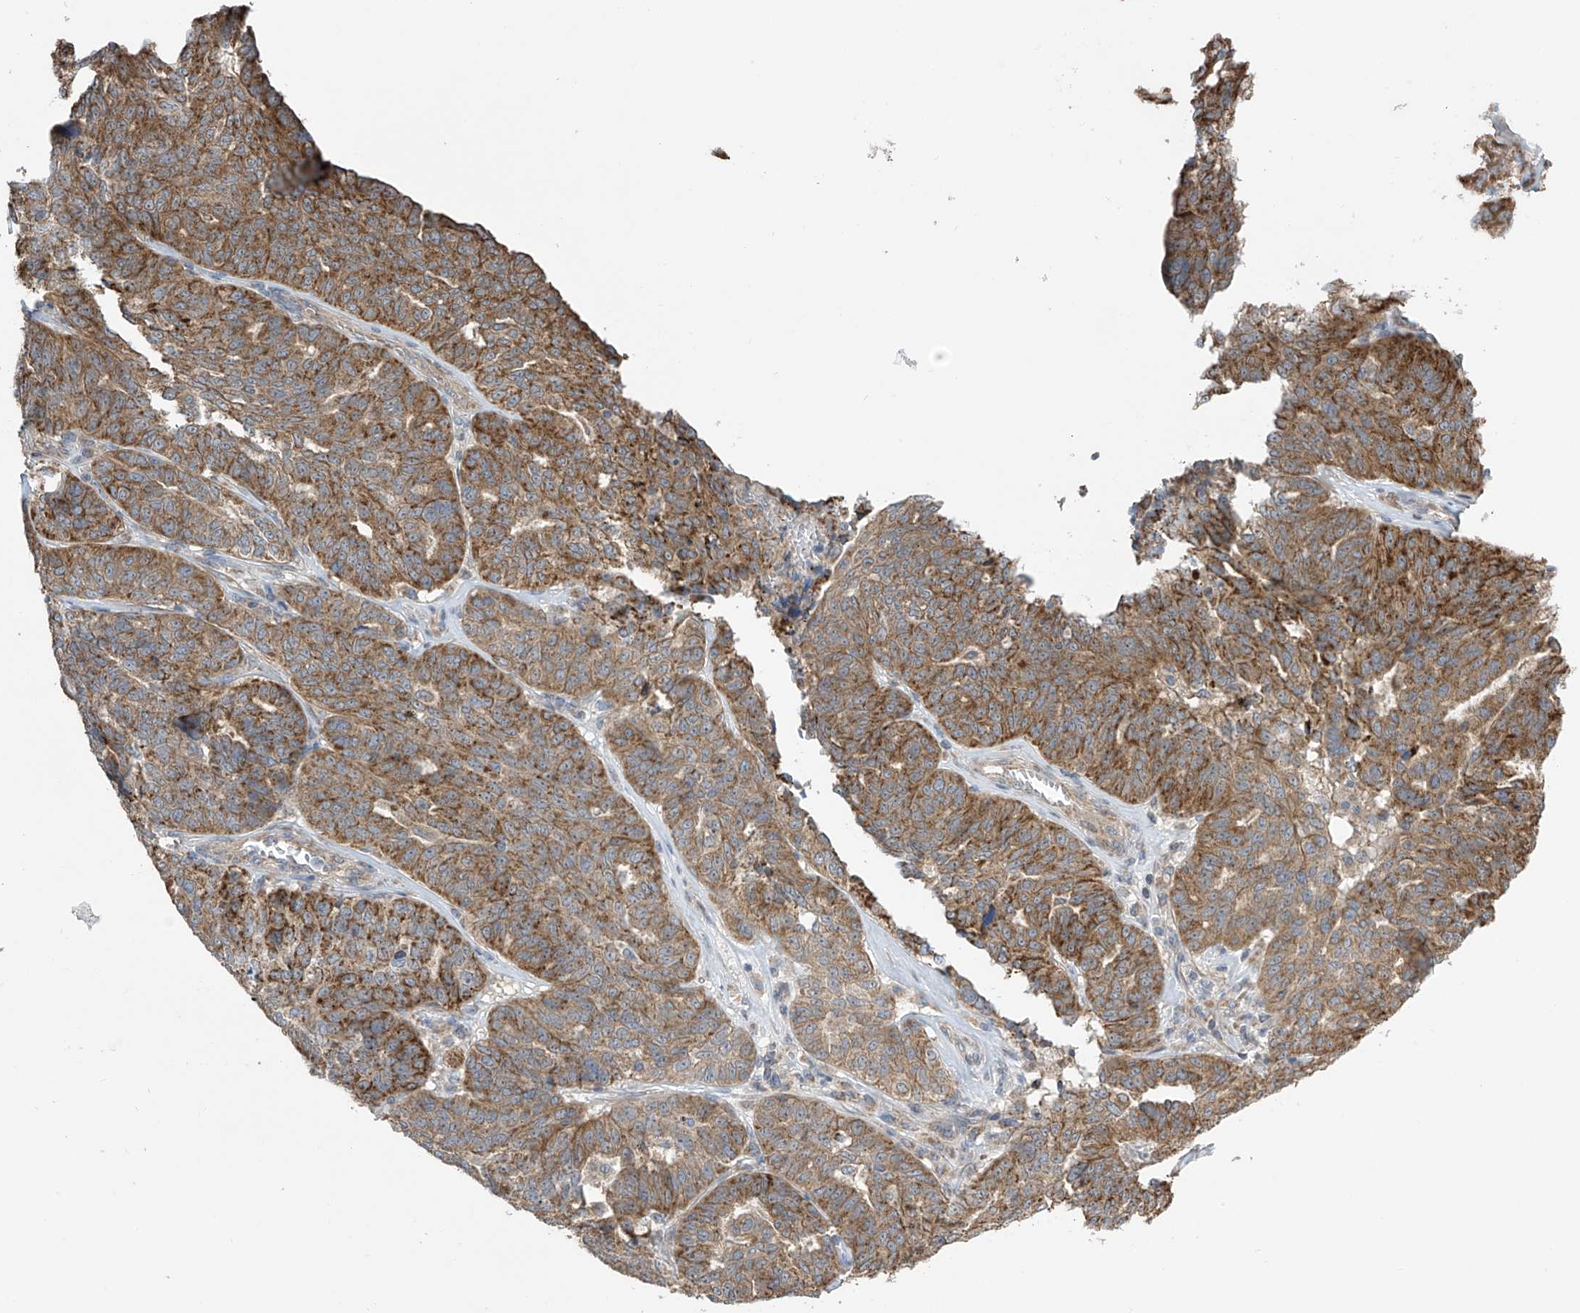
{"staining": {"intensity": "moderate", "quantity": ">75%", "location": "cytoplasmic/membranous"}, "tissue": "ovarian cancer", "cell_type": "Tumor cells", "image_type": "cancer", "snomed": [{"axis": "morphology", "description": "Cystadenocarcinoma, serous, NOS"}, {"axis": "topography", "description": "Ovary"}], "caption": "Immunohistochemical staining of human ovarian cancer (serous cystadenocarcinoma) displays moderate cytoplasmic/membranous protein positivity in about >75% of tumor cells.", "gene": "PNPT1", "patient": {"sex": "female", "age": 59}}